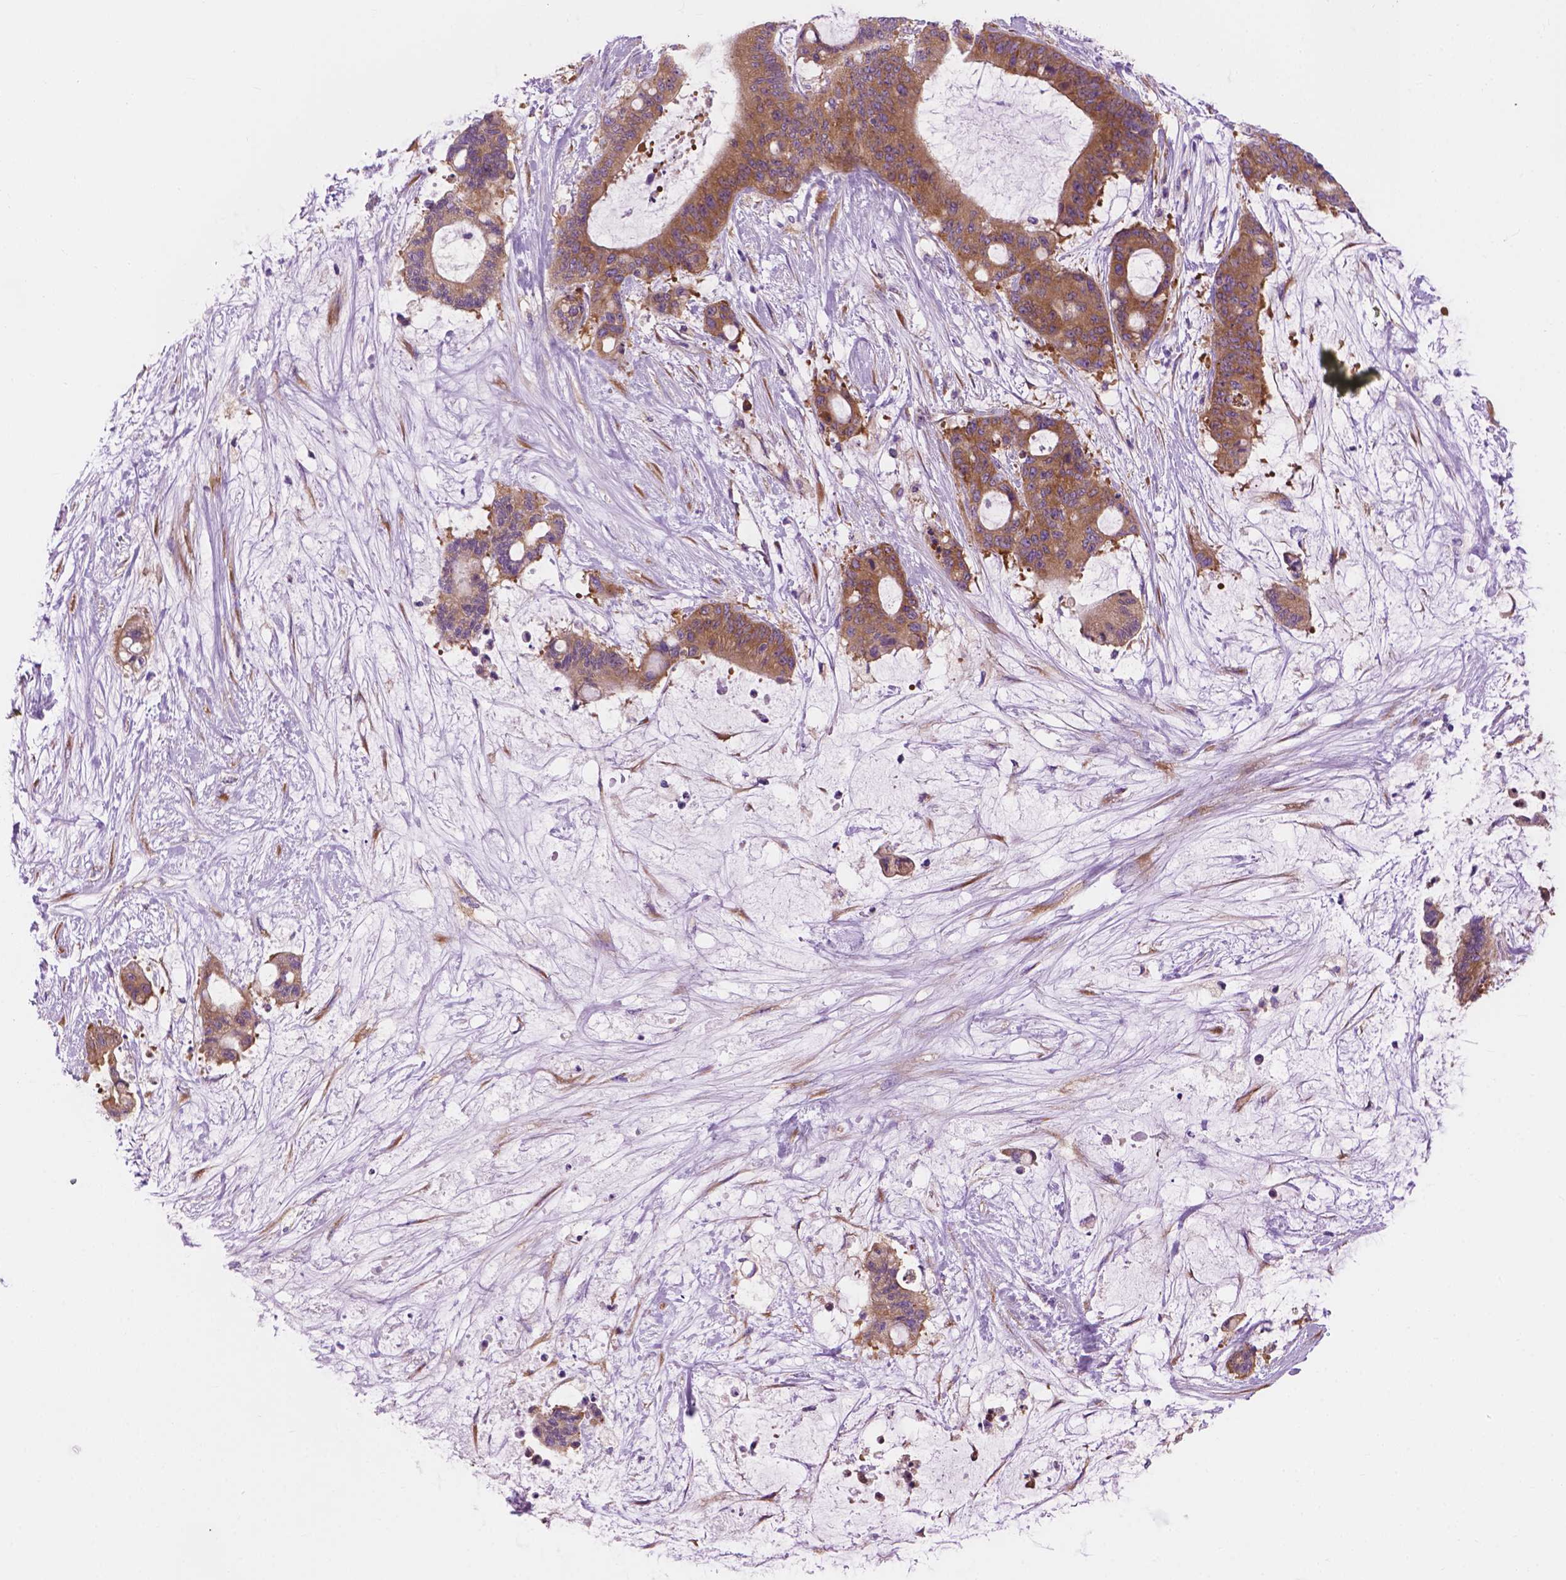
{"staining": {"intensity": "moderate", "quantity": ">75%", "location": "cytoplasmic/membranous"}, "tissue": "liver cancer", "cell_type": "Tumor cells", "image_type": "cancer", "snomed": [{"axis": "morphology", "description": "Normal tissue, NOS"}, {"axis": "morphology", "description": "Cholangiocarcinoma"}, {"axis": "topography", "description": "Liver"}, {"axis": "topography", "description": "Peripheral nerve tissue"}], "caption": "Protein staining demonstrates moderate cytoplasmic/membranous expression in approximately >75% of tumor cells in liver cholangiocarcinoma.", "gene": "RPL37A", "patient": {"sex": "female", "age": 73}}